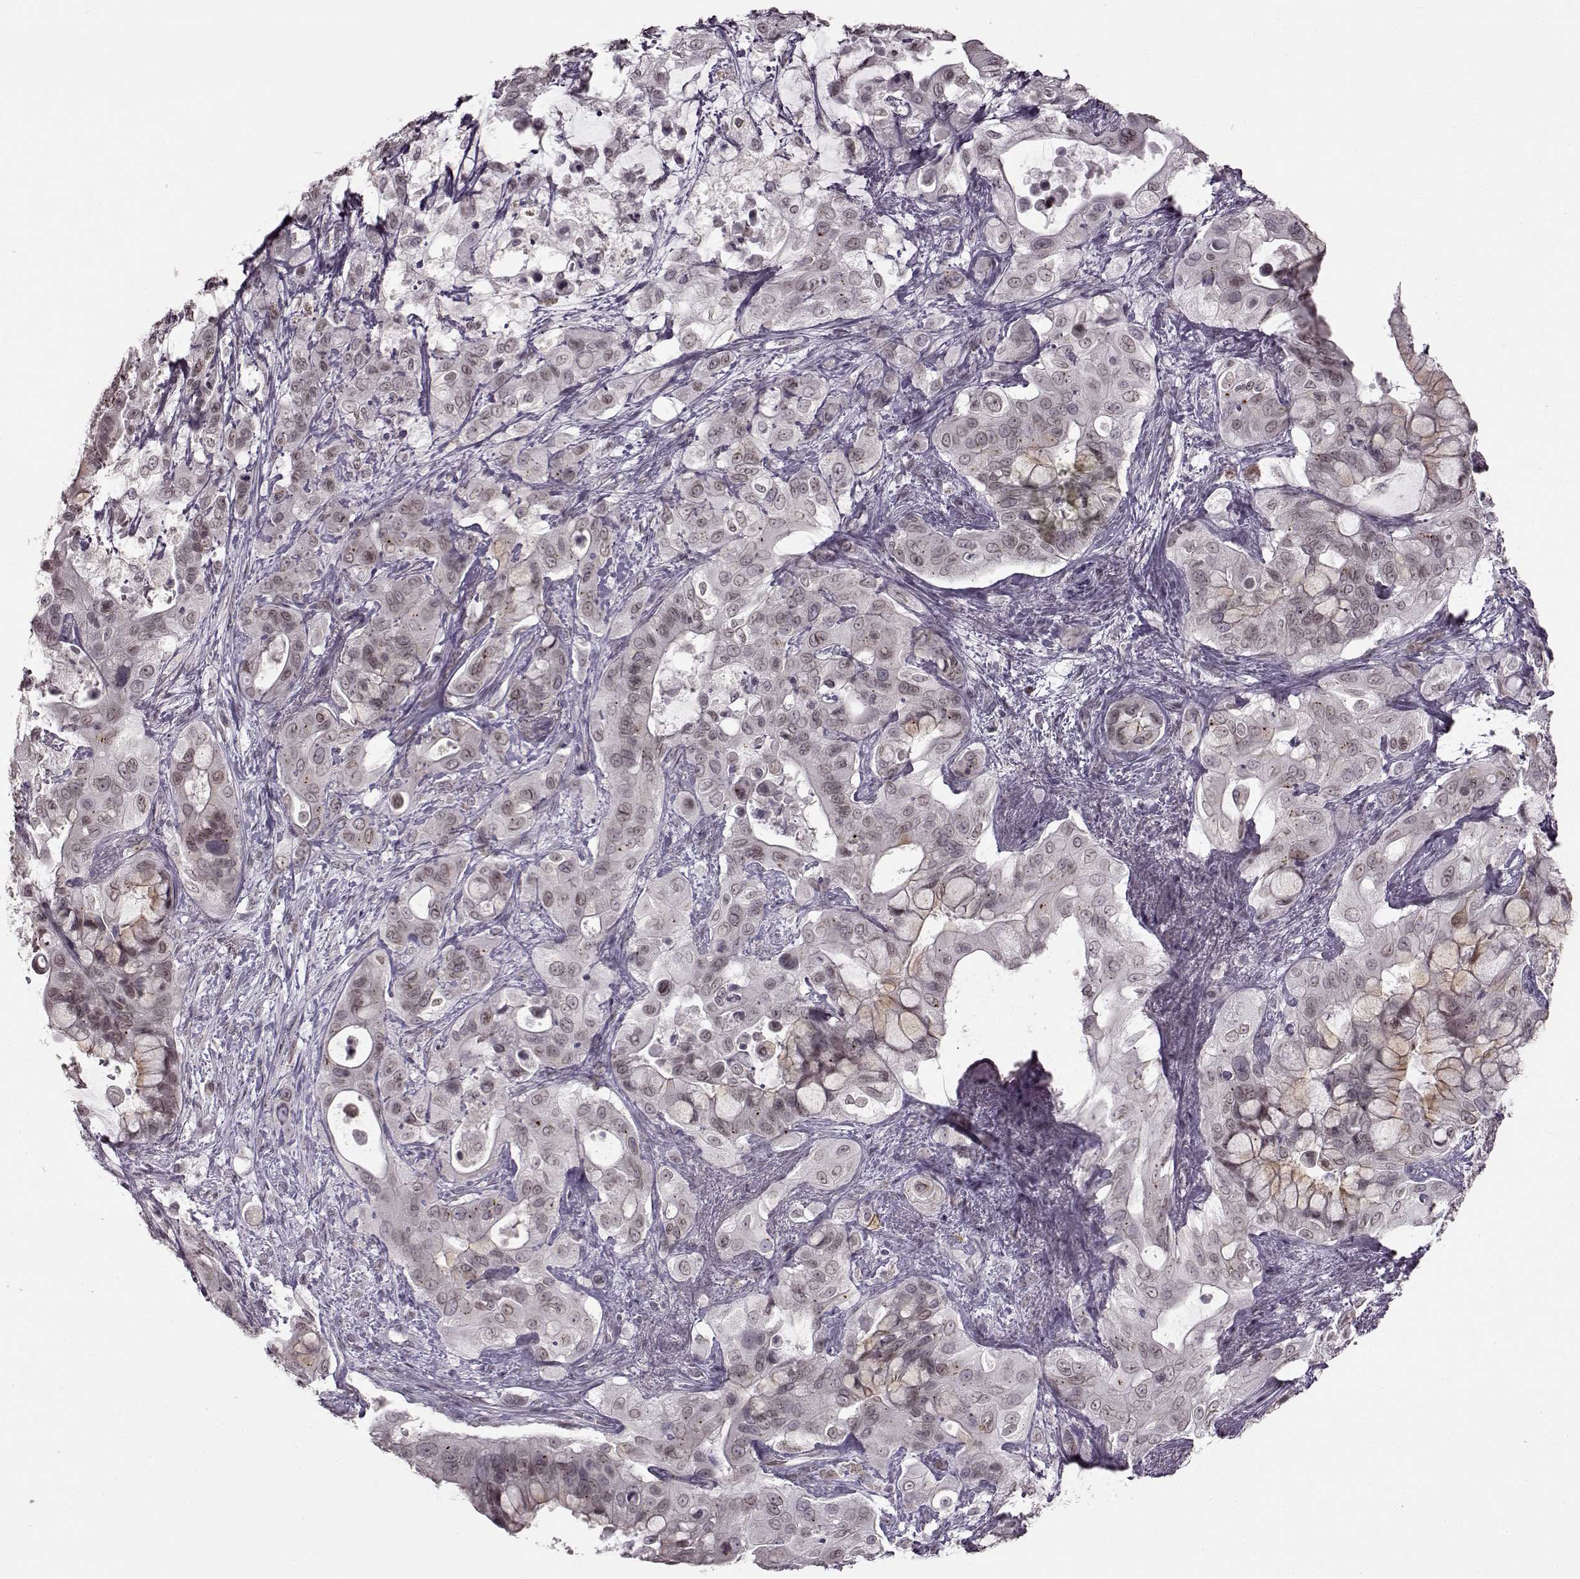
{"staining": {"intensity": "negative", "quantity": "none", "location": "none"}, "tissue": "pancreatic cancer", "cell_type": "Tumor cells", "image_type": "cancer", "snomed": [{"axis": "morphology", "description": "Adenocarcinoma, NOS"}, {"axis": "topography", "description": "Pancreas"}], "caption": "Immunohistochemical staining of pancreatic cancer (adenocarcinoma) exhibits no significant positivity in tumor cells.", "gene": "STX1B", "patient": {"sex": "male", "age": 71}}